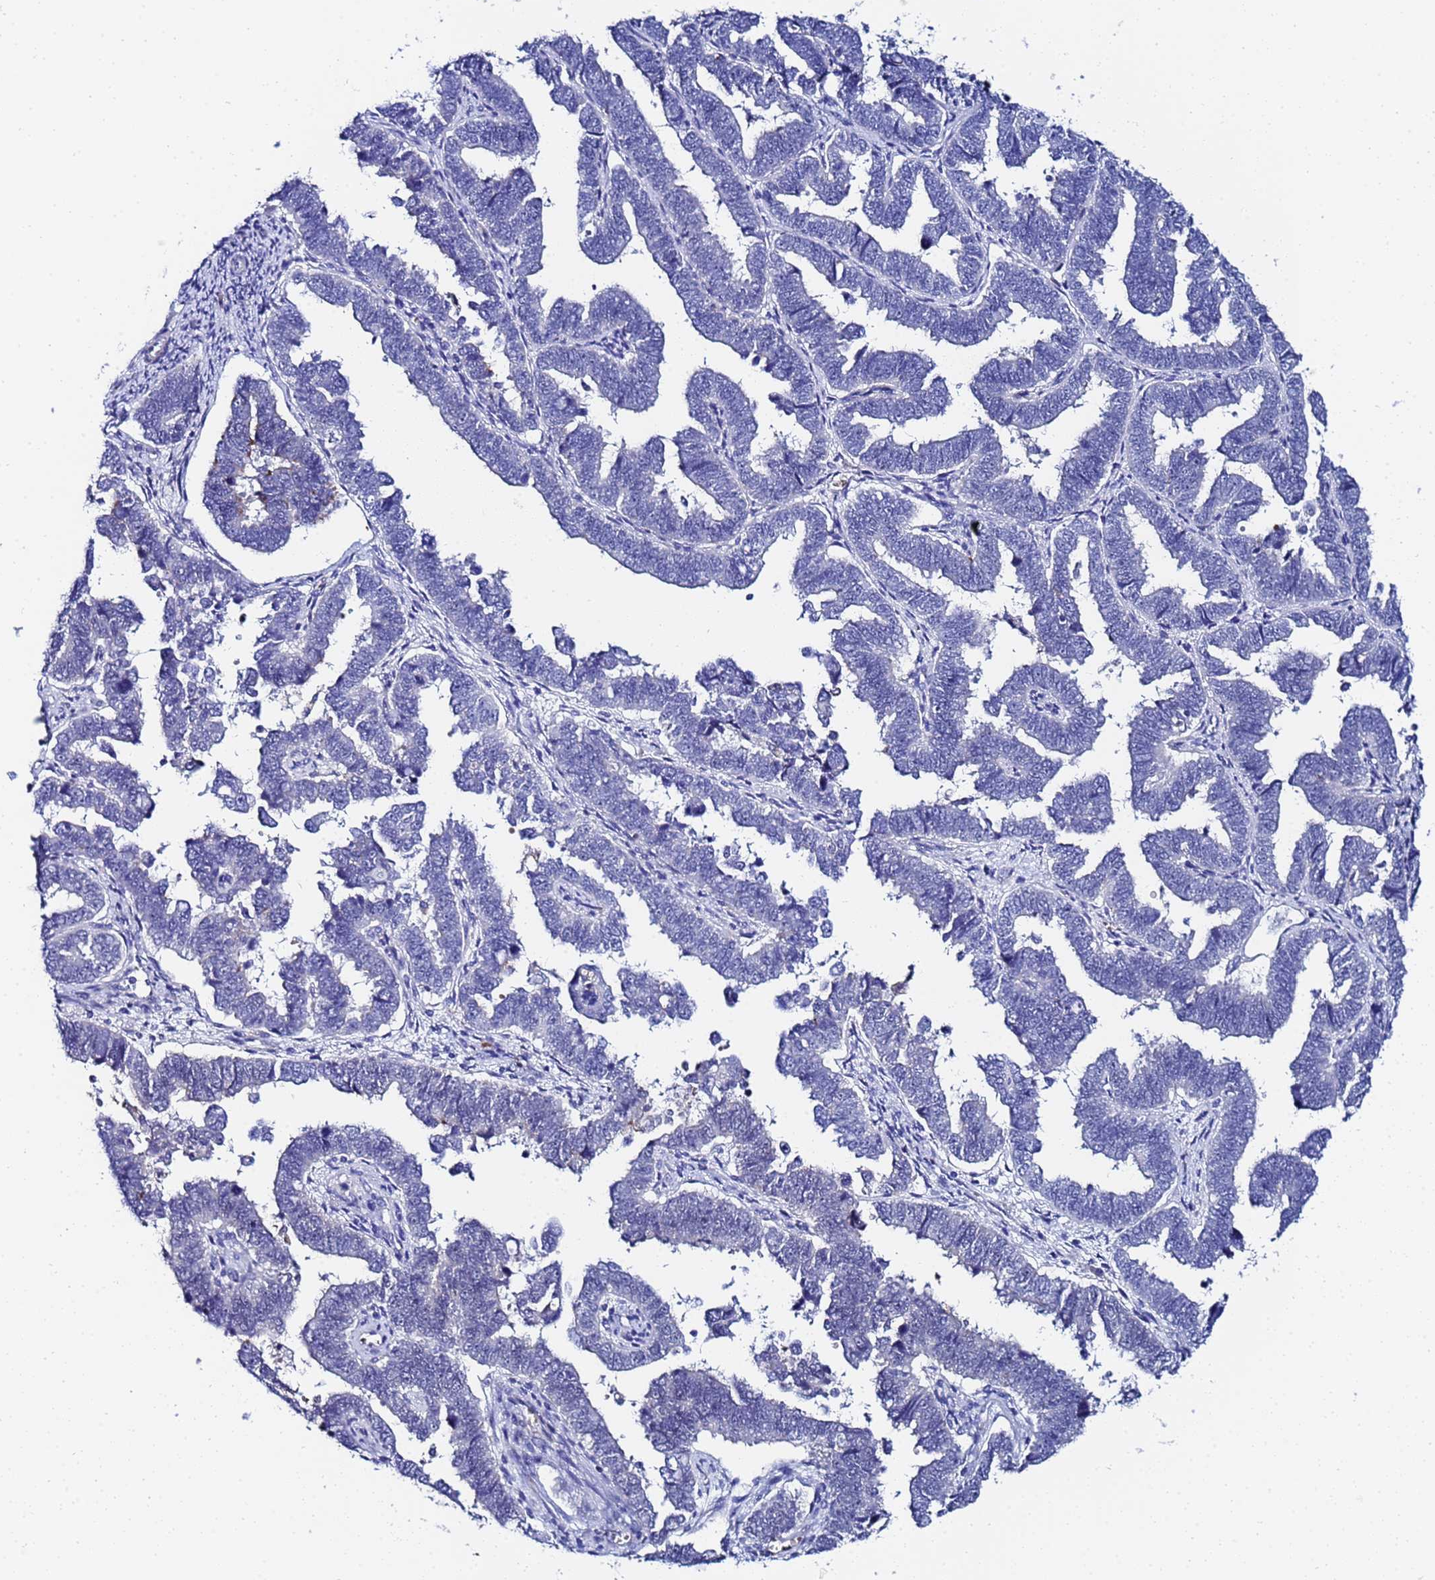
{"staining": {"intensity": "negative", "quantity": "none", "location": "none"}, "tissue": "endometrial cancer", "cell_type": "Tumor cells", "image_type": "cancer", "snomed": [{"axis": "morphology", "description": "Adenocarcinoma, NOS"}, {"axis": "topography", "description": "Endometrium"}], "caption": "Immunohistochemical staining of human endometrial adenocarcinoma exhibits no significant positivity in tumor cells. (DAB immunohistochemistry with hematoxylin counter stain).", "gene": "ZNF26", "patient": {"sex": "female", "age": 75}}